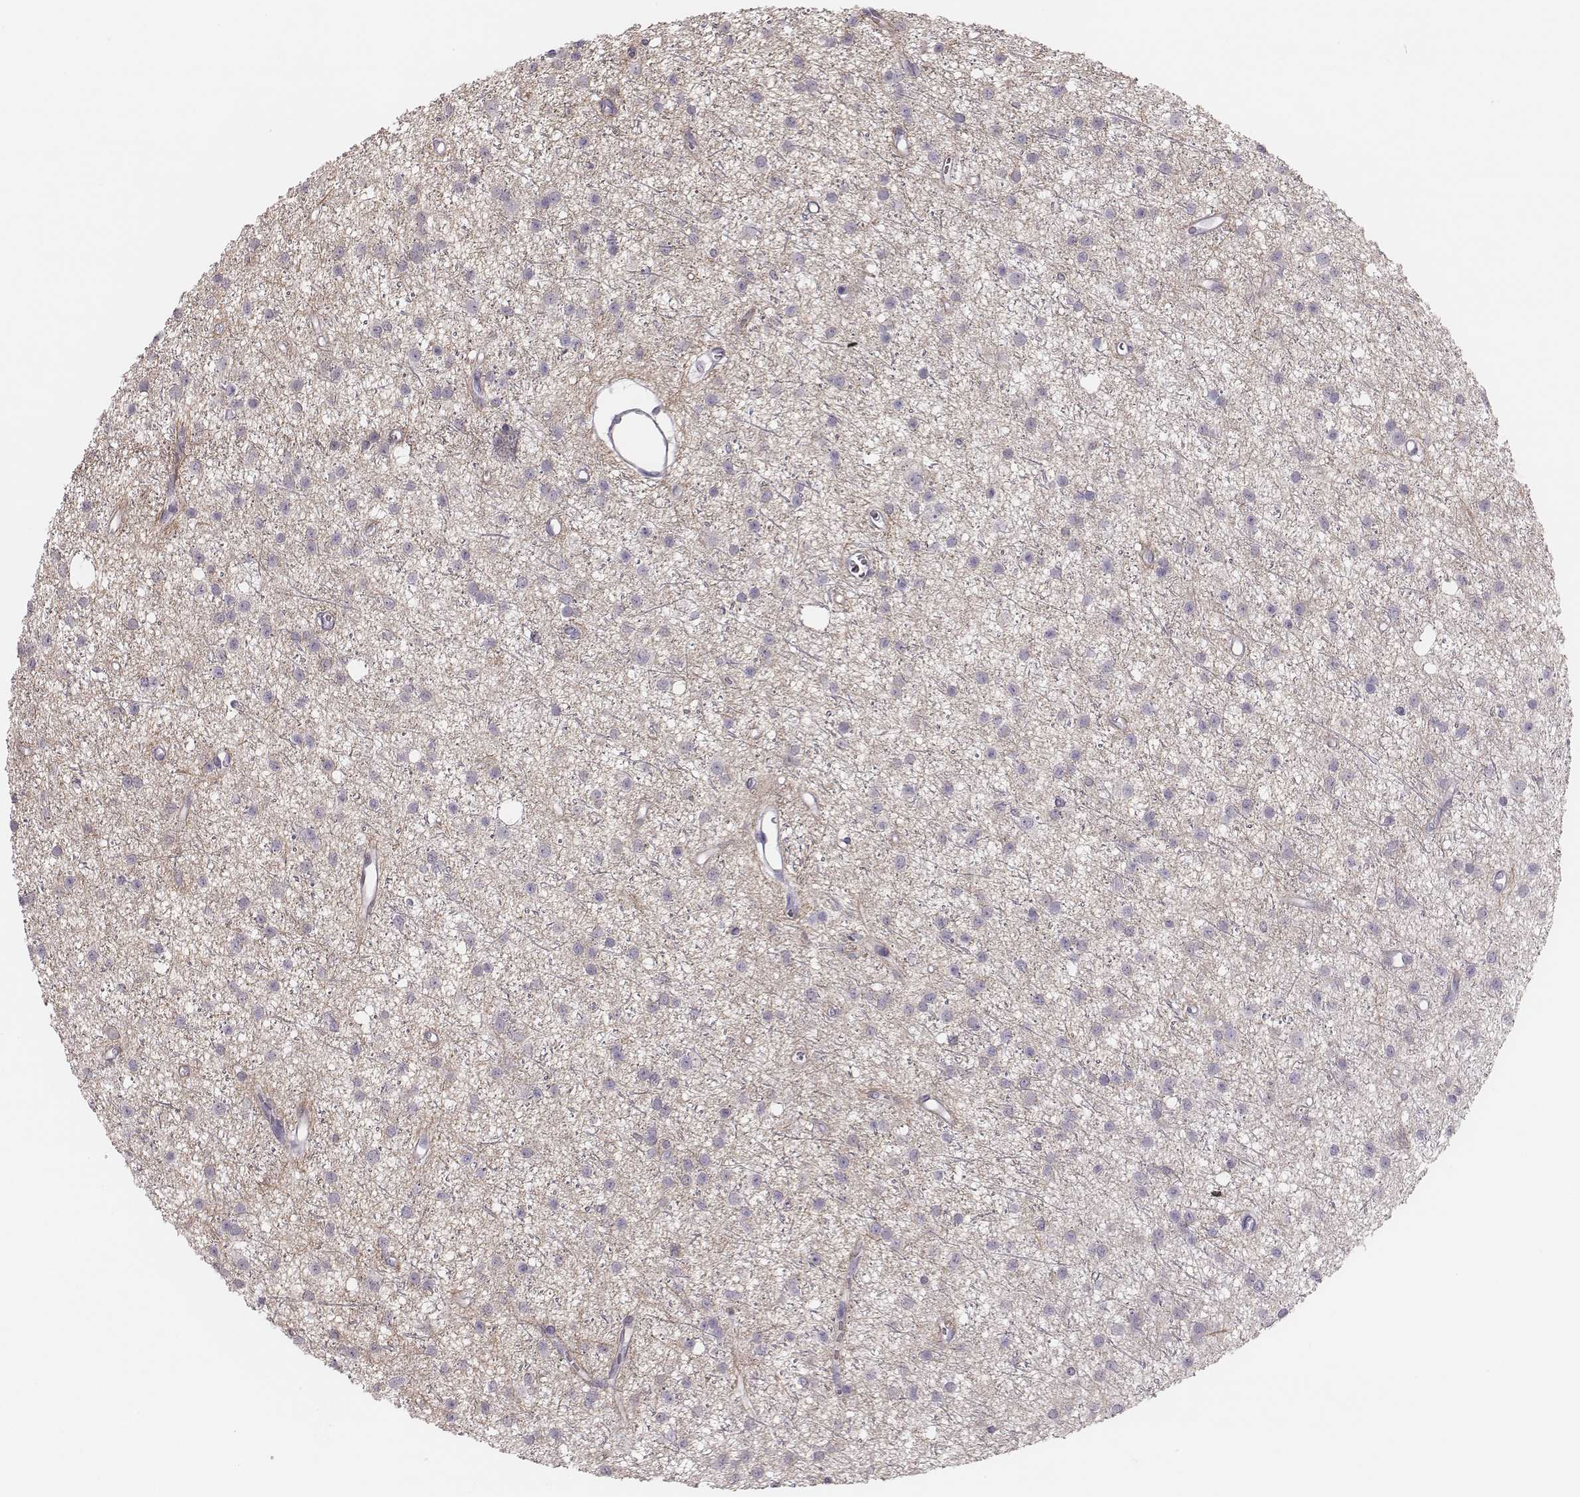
{"staining": {"intensity": "negative", "quantity": "none", "location": "none"}, "tissue": "glioma", "cell_type": "Tumor cells", "image_type": "cancer", "snomed": [{"axis": "morphology", "description": "Glioma, malignant, Low grade"}, {"axis": "topography", "description": "Brain"}], "caption": "Tumor cells show no significant protein expression in low-grade glioma (malignant). The staining is performed using DAB brown chromogen with nuclei counter-stained in using hematoxylin.", "gene": "ZNF365", "patient": {"sex": "male", "age": 27}}